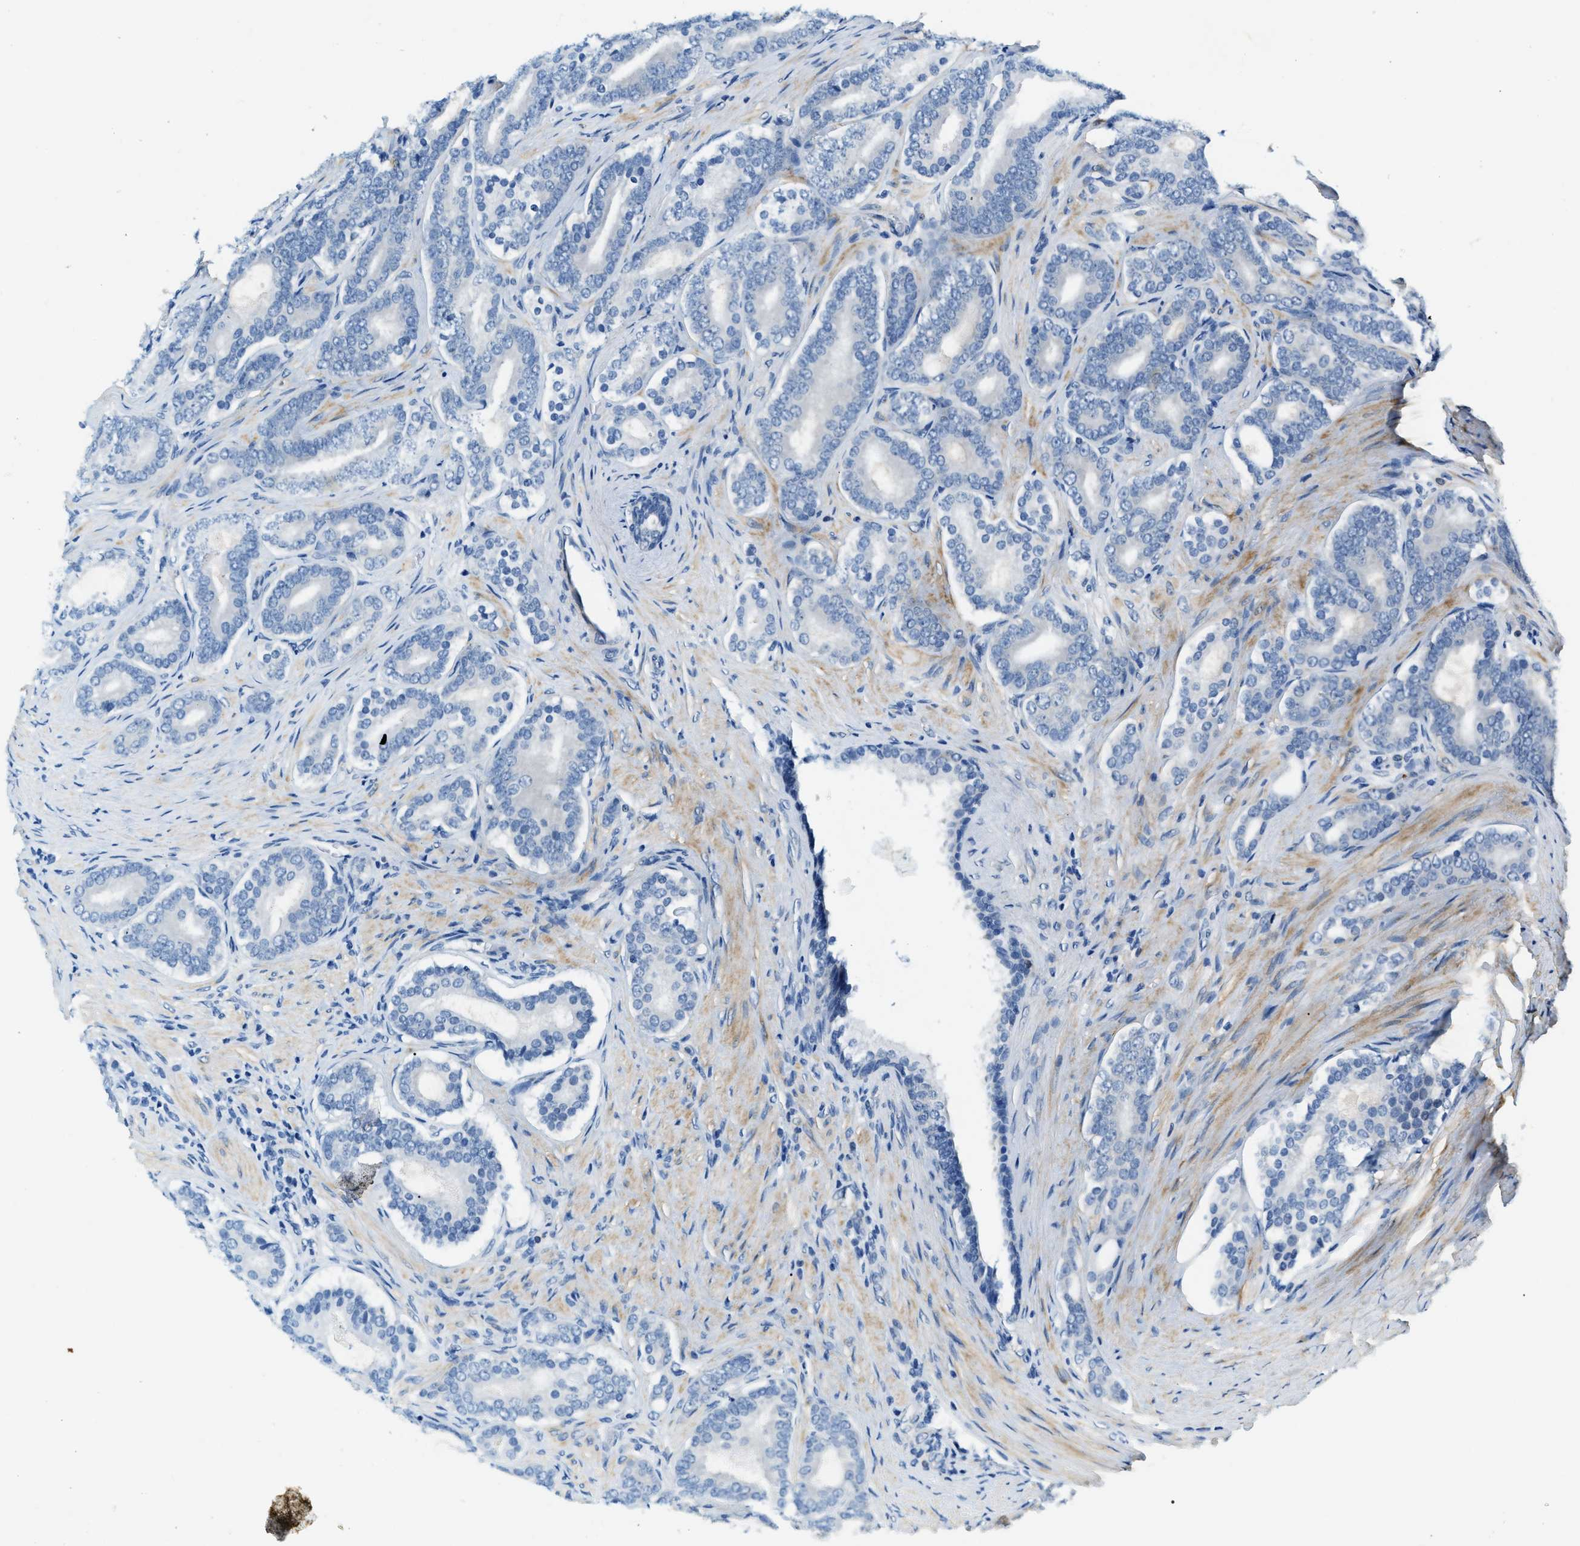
{"staining": {"intensity": "negative", "quantity": "none", "location": "none"}, "tissue": "prostate cancer", "cell_type": "Tumor cells", "image_type": "cancer", "snomed": [{"axis": "morphology", "description": "Adenocarcinoma, High grade"}, {"axis": "topography", "description": "Prostate"}], "caption": "This is an immunohistochemistry (IHC) image of prostate cancer. There is no staining in tumor cells.", "gene": "EIF2AK2", "patient": {"sex": "male", "age": 60}}